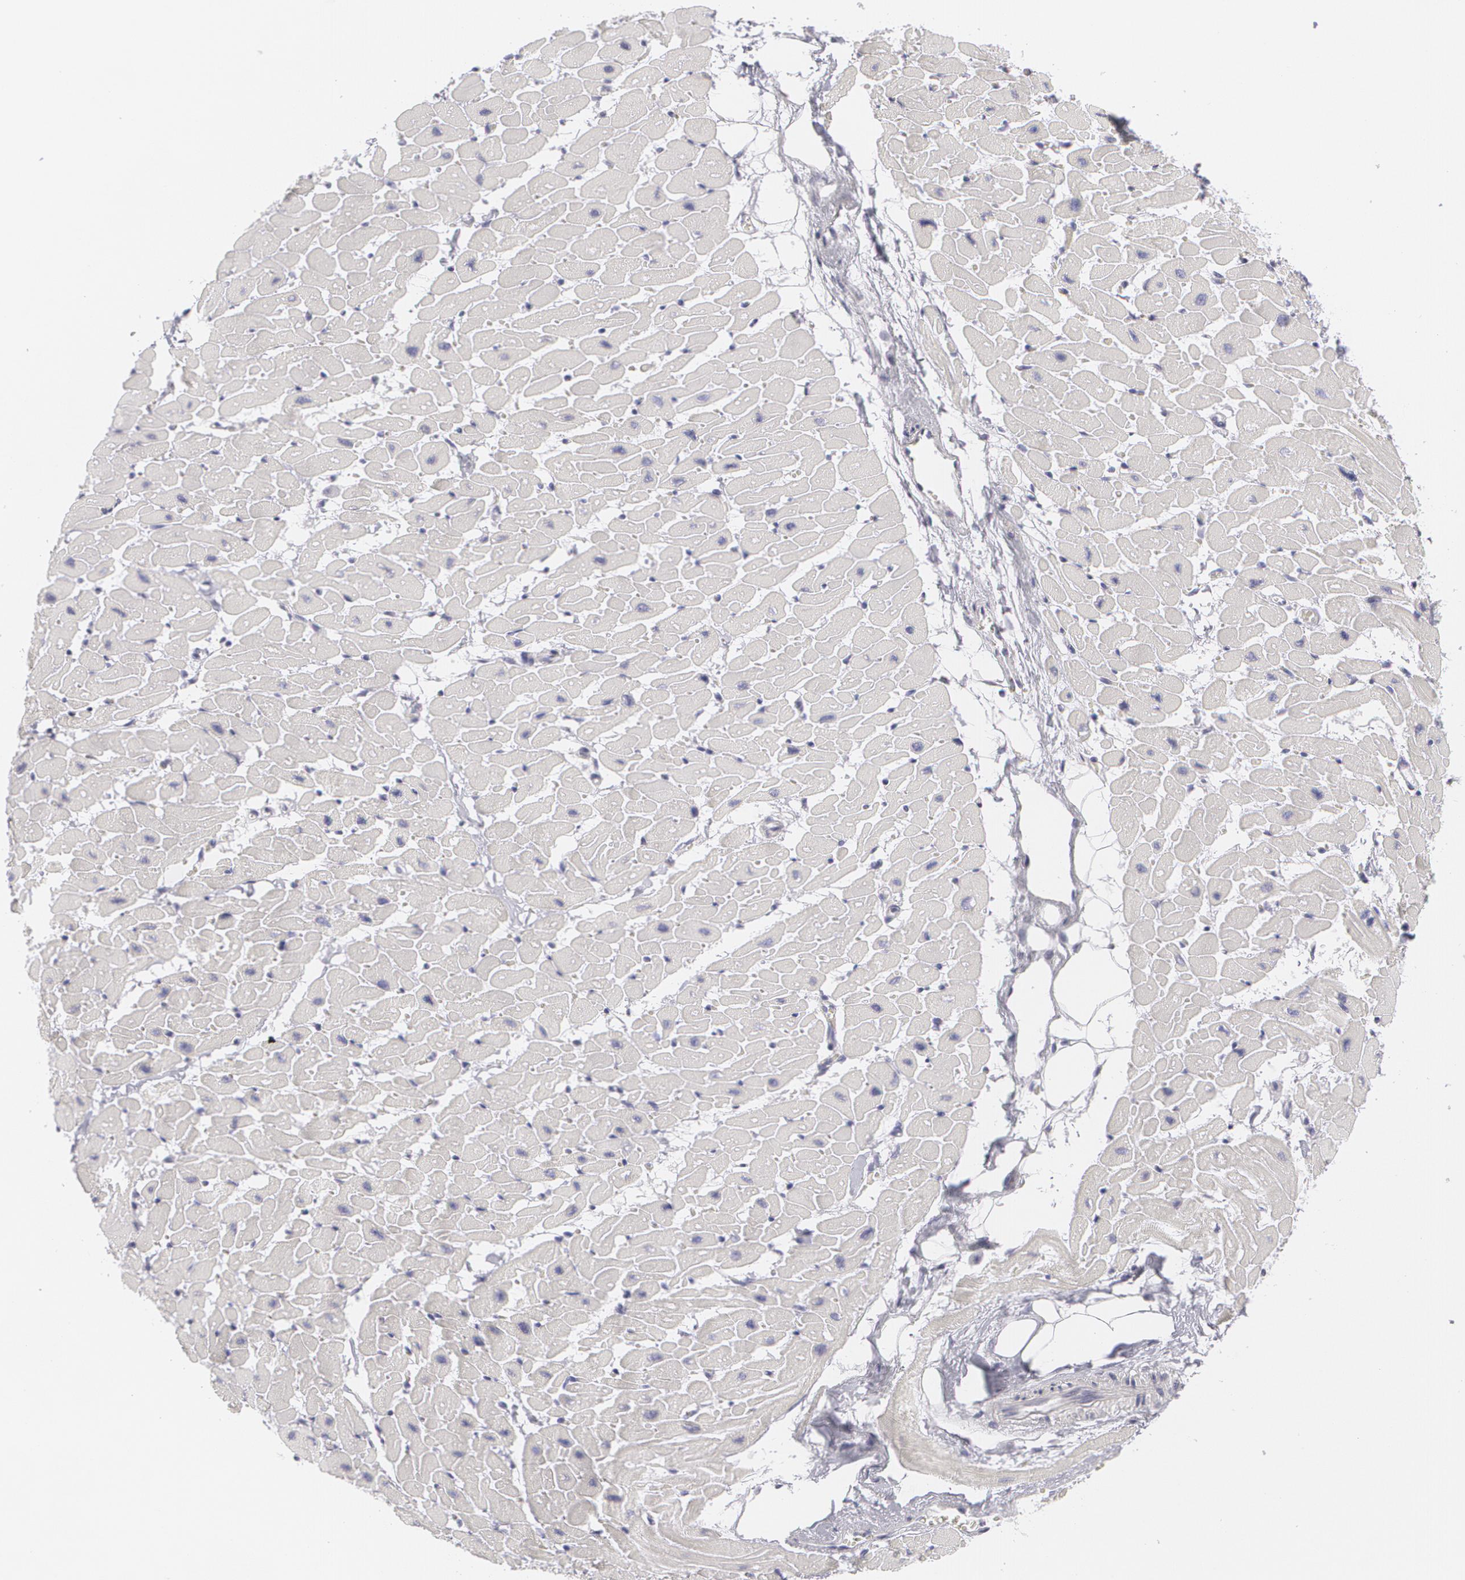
{"staining": {"intensity": "negative", "quantity": "none", "location": "none"}, "tissue": "heart muscle", "cell_type": "Cardiomyocytes", "image_type": "normal", "snomed": [{"axis": "morphology", "description": "Normal tissue, NOS"}, {"axis": "topography", "description": "Heart"}], "caption": "A histopathology image of heart muscle stained for a protein demonstrates no brown staining in cardiomyocytes.", "gene": "MBNL3", "patient": {"sex": "female", "age": 19}}